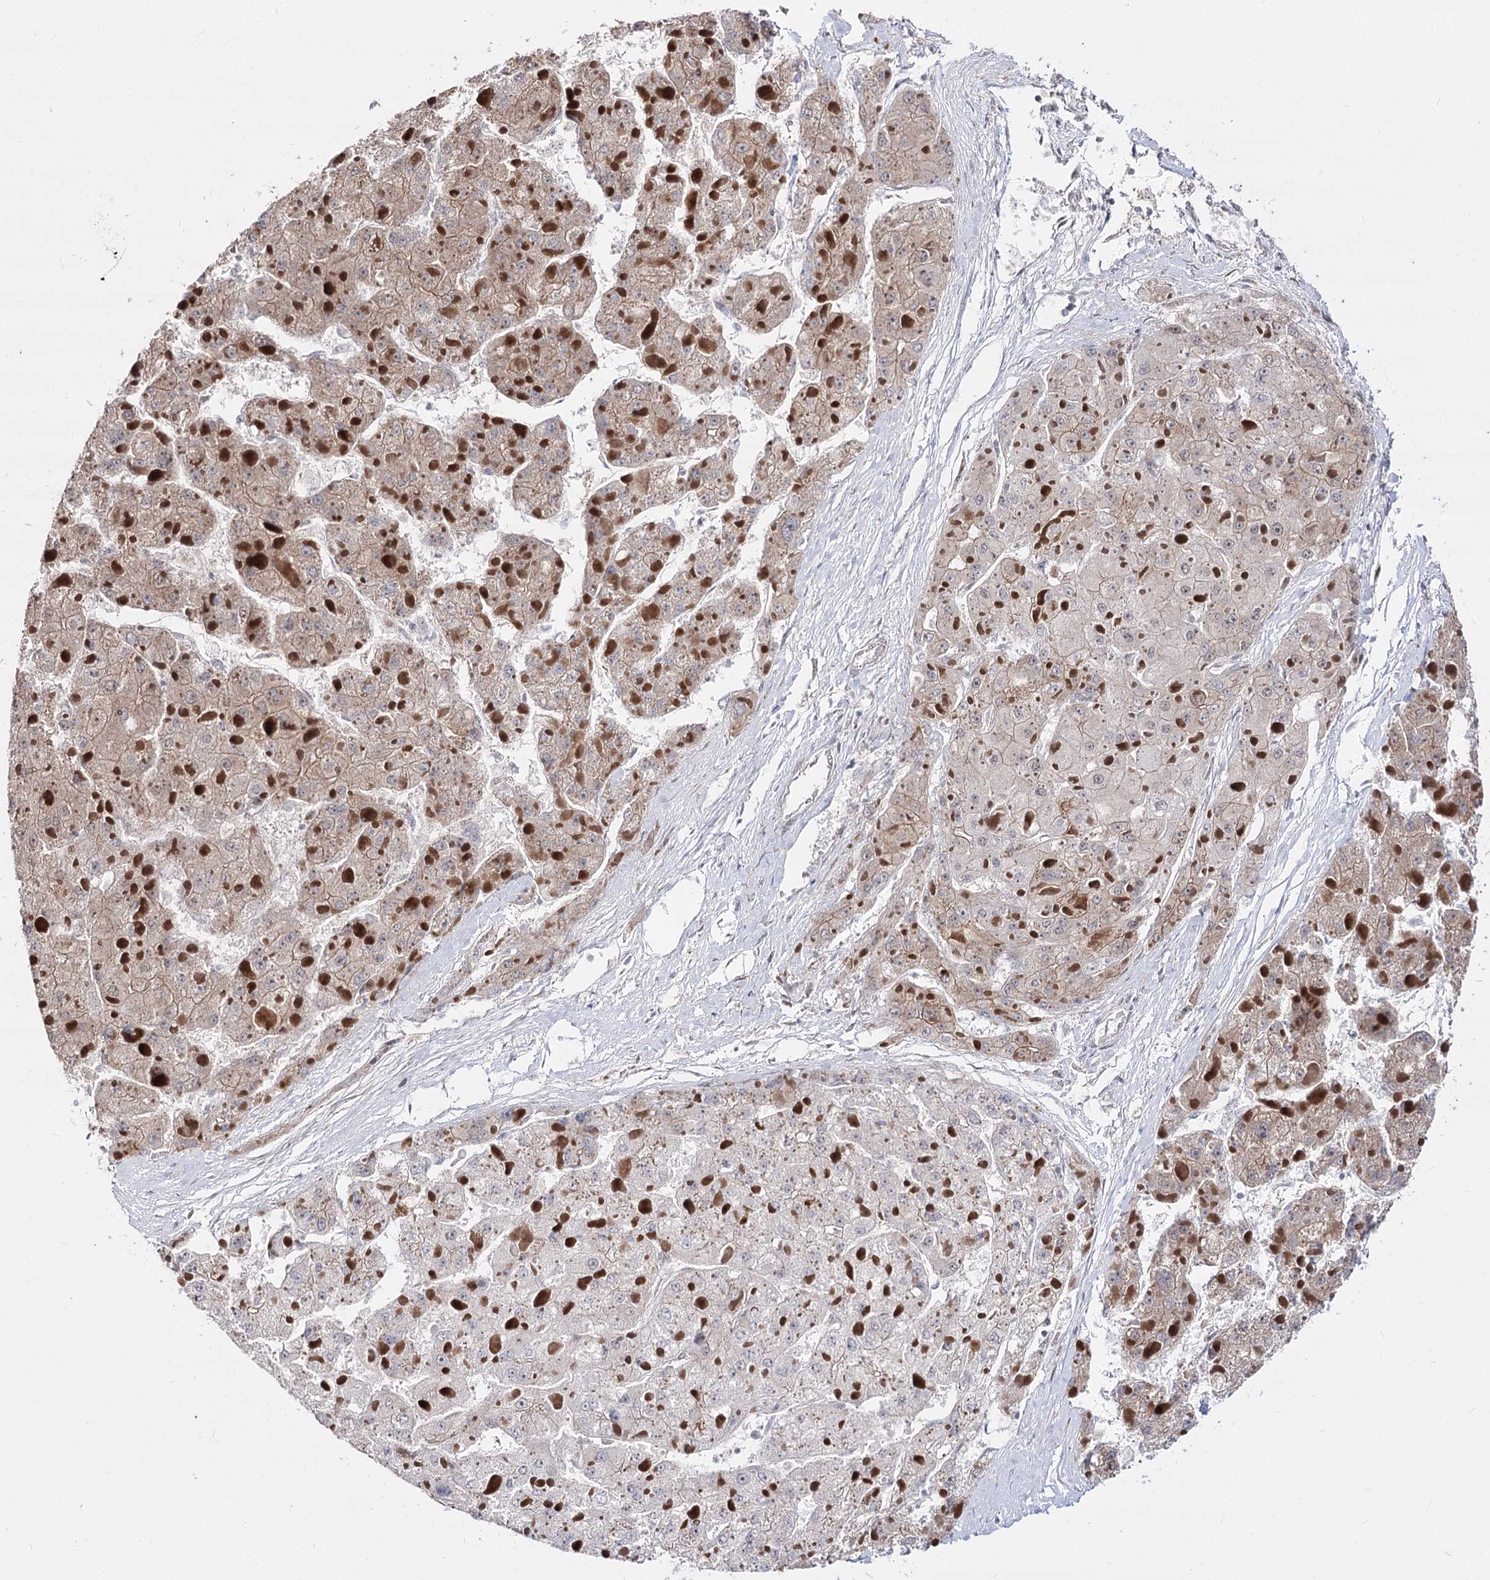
{"staining": {"intensity": "weak", "quantity": "25%-75%", "location": "cytoplasmic/membranous"}, "tissue": "liver cancer", "cell_type": "Tumor cells", "image_type": "cancer", "snomed": [{"axis": "morphology", "description": "Carcinoma, Hepatocellular, NOS"}, {"axis": "topography", "description": "Liver"}], "caption": "Protein analysis of liver cancer (hepatocellular carcinoma) tissue reveals weak cytoplasmic/membranous positivity in approximately 25%-75% of tumor cells. (DAB = brown stain, brightfield microscopy at high magnification).", "gene": "STOX1", "patient": {"sex": "female", "age": 73}}